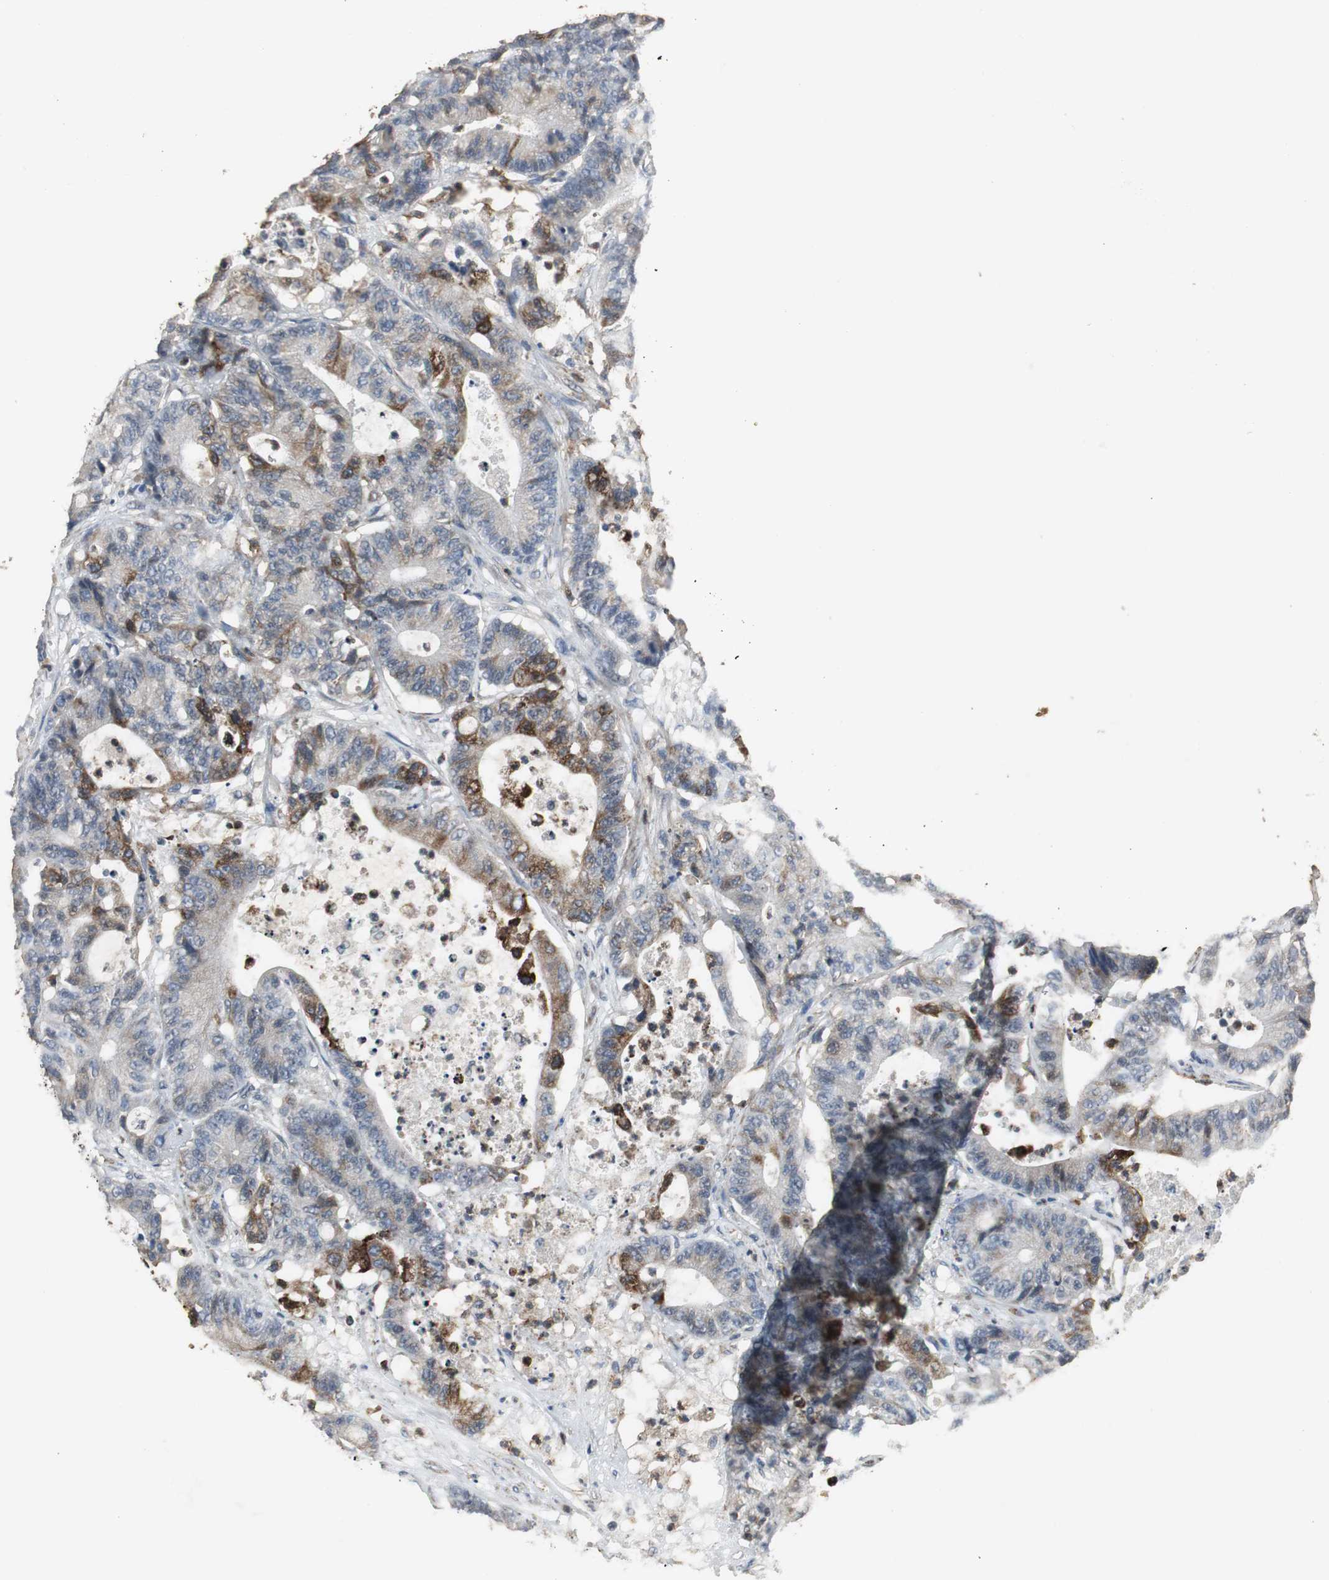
{"staining": {"intensity": "moderate", "quantity": "25%-75%", "location": "cytoplasmic/membranous"}, "tissue": "colorectal cancer", "cell_type": "Tumor cells", "image_type": "cancer", "snomed": [{"axis": "morphology", "description": "Adenocarcinoma, NOS"}, {"axis": "topography", "description": "Colon"}], "caption": "Colorectal cancer (adenocarcinoma) stained with IHC shows moderate cytoplasmic/membranous positivity in approximately 25%-75% of tumor cells. (DAB (3,3'-diaminobenzidine) IHC, brown staining for protein, blue staining for nuclei).", "gene": "JTB", "patient": {"sex": "female", "age": 84}}